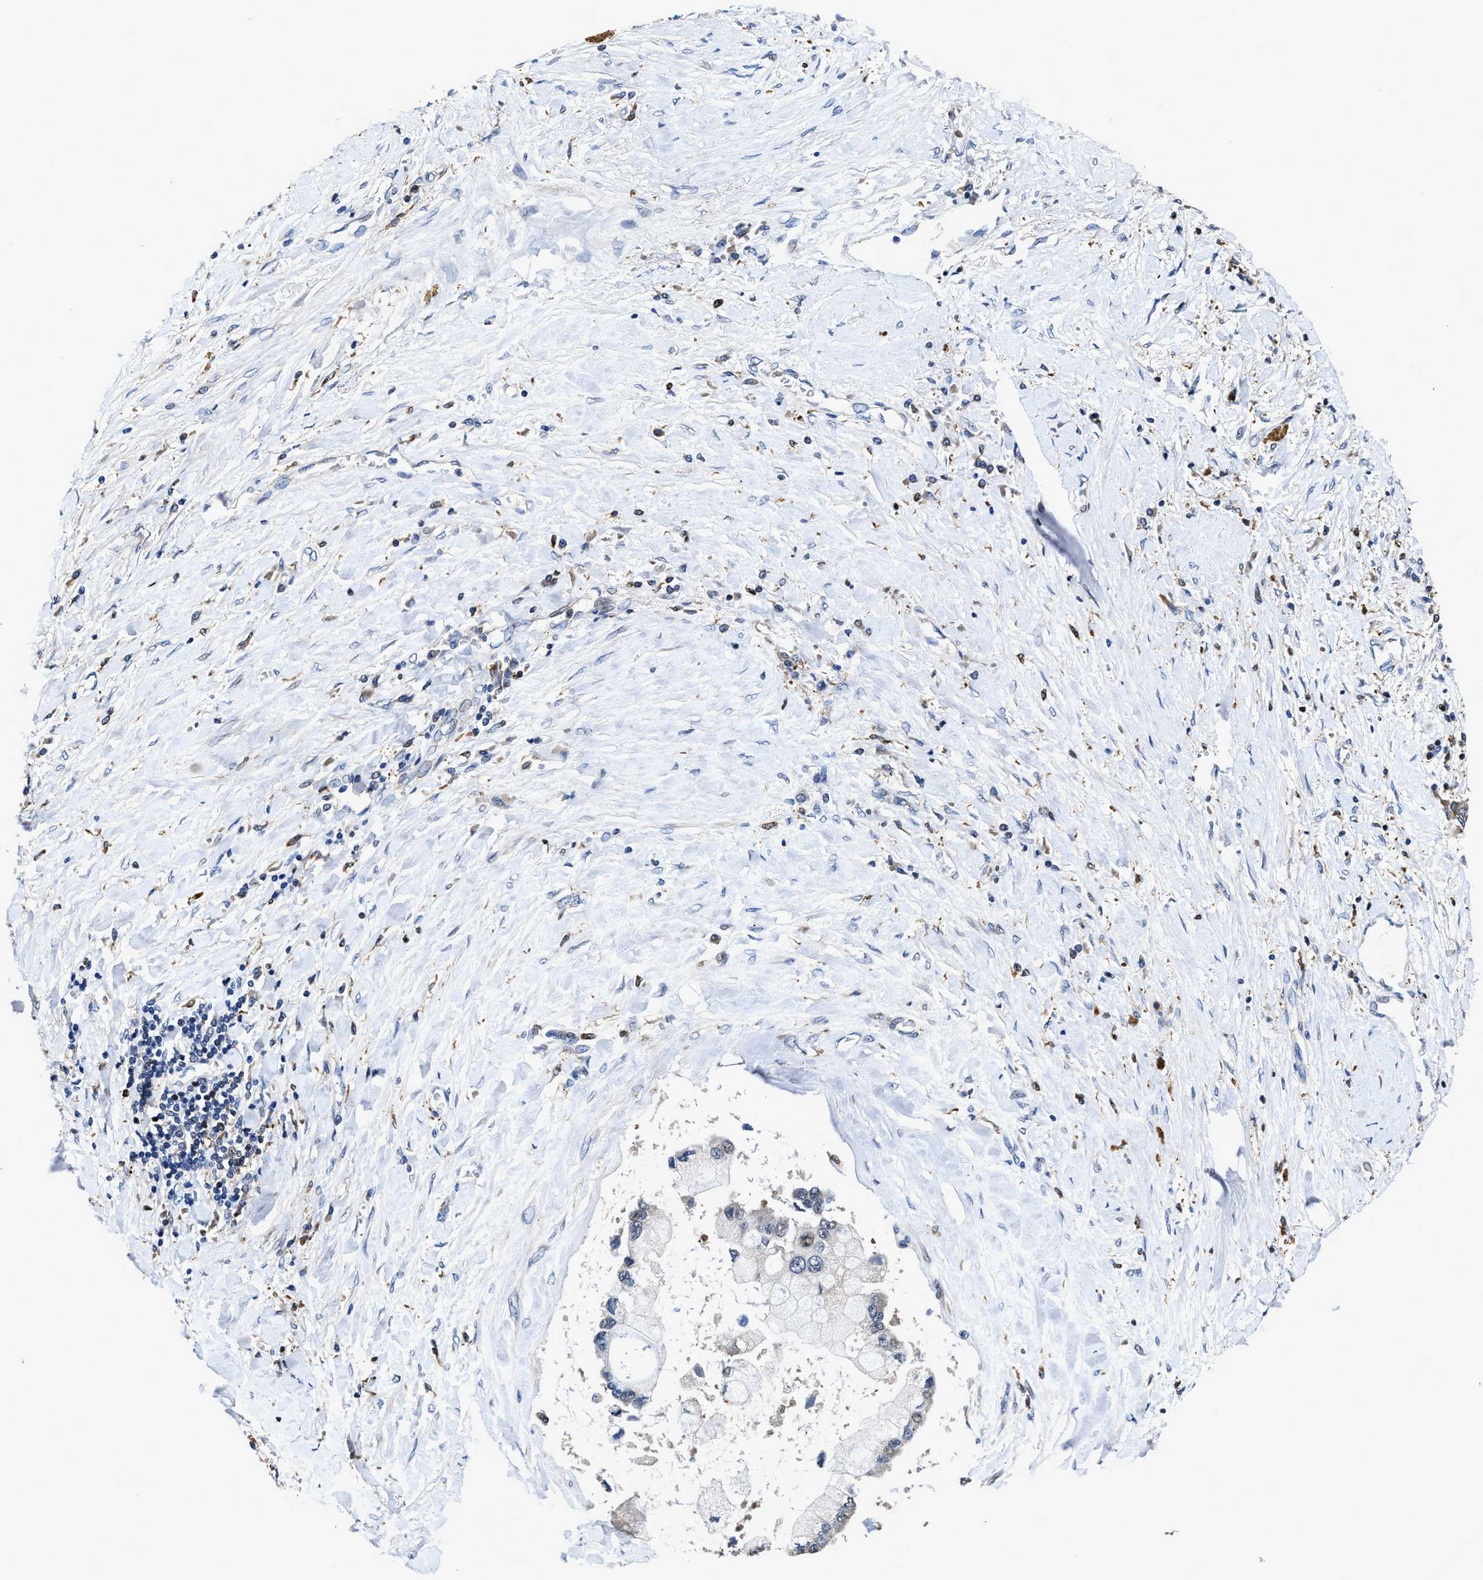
{"staining": {"intensity": "negative", "quantity": "none", "location": "none"}, "tissue": "liver cancer", "cell_type": "Tumor cells", "image_type": "cancer", "snomed": [{"axis": "morphology", "description": "Cholangiocarcinoma"}, {"axis": "topography", "description": "Liver"}], "caption": "IHC photomicrograph of neoplastic tissue: cholangiocarcinoma (liver) stained with DAB reveals no significant protein staining in tumor cells.", "gene": "RGS10", "patient": {"sex": "male", "age": 50}}